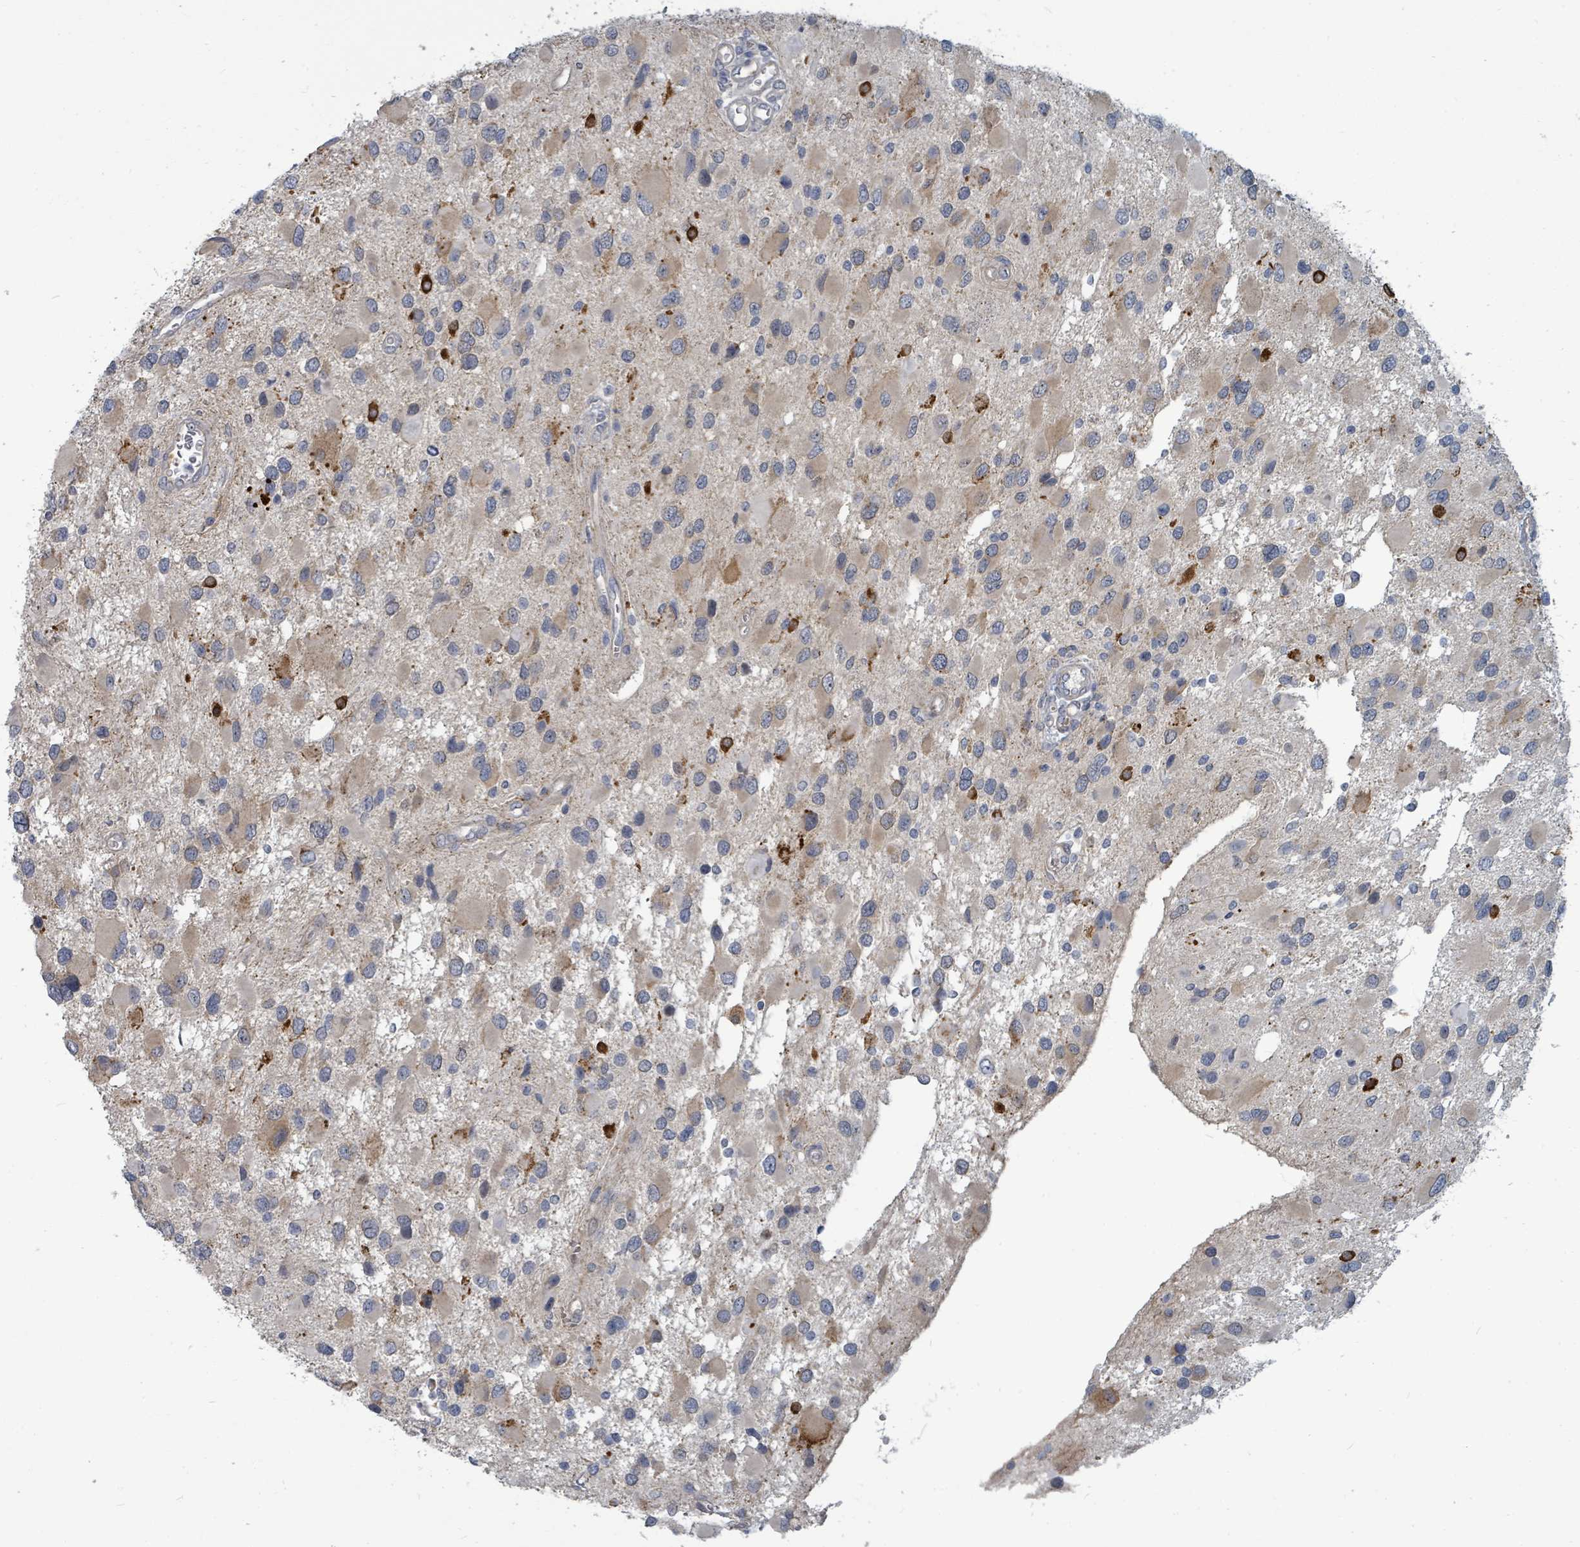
{"staining": {"intensity": "strong", "quantity": "<25%", "location": "cytoplasmic/membranous"}, "tissue": "glioma", "cell_type": "Tumor cells", "image_type": "cancer", "snomed": [{"axis": "morphology", "description": "Glioma, malignant, High grade"}, {"axis": "topography", "description": "Brain"}], "caption": "Malignant high-grade glioma tissue exhibits strong cytoplasmic/membranous staining in approximately <25% of tumor cells, visualized by immunohistochemistry.", "gene": "TRDMT1", "patient": {"sex": "male", "age": 53}}